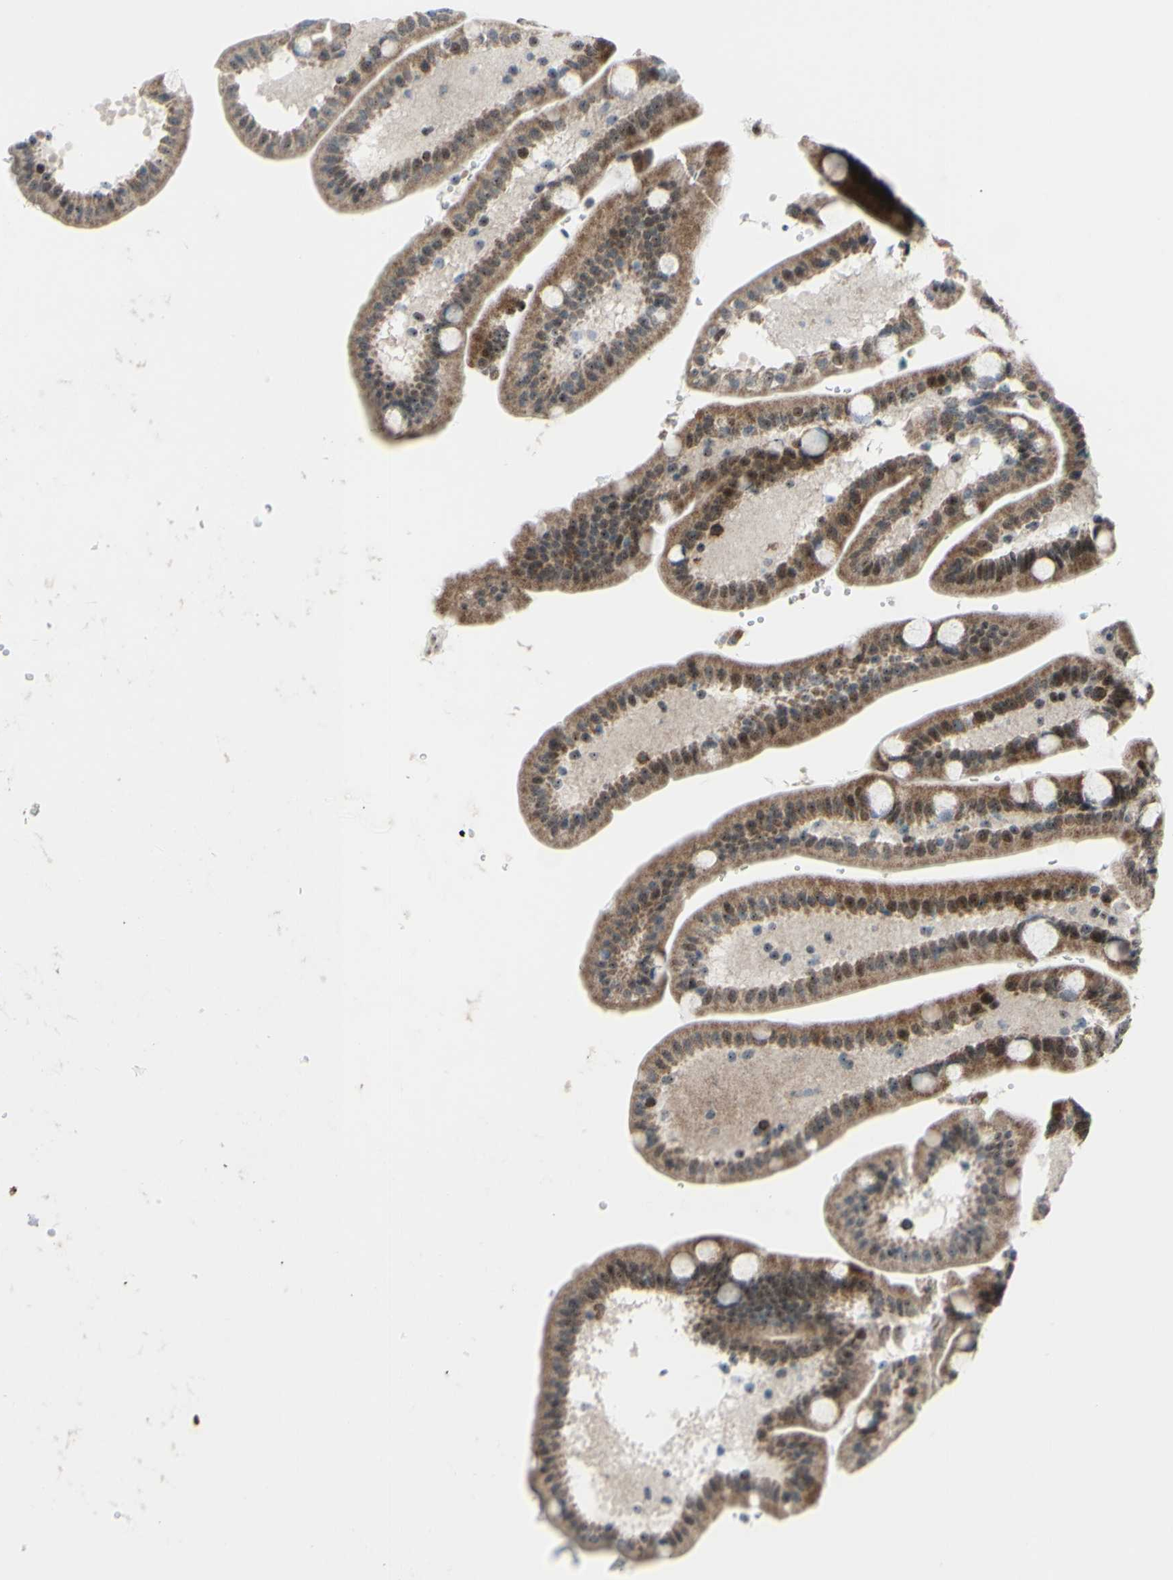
{"staining": {"intensity": "moderate", "quantity": ">75%", "location": "cytoplasmic/membranous,nuclear"}, "tissue": "duodenum", "cell_type": "Glandular cells", "image_type": "normal", "snomed": [{"axis": "morphology", "description": "Normal tissue, NOS"}, {"axis": "topography", "description": "Duodenum"}], "caption": "The image demonstrates a brown stain indicating the presence of a protein in the cytoplasmic/membranous,nuclear of glandular cells in duodenum. The protein of interest is shown in brown color, while the nuclei are stained blue.", "gene": "POLR1A", "patient": {"sex": "male", "age": 54}}